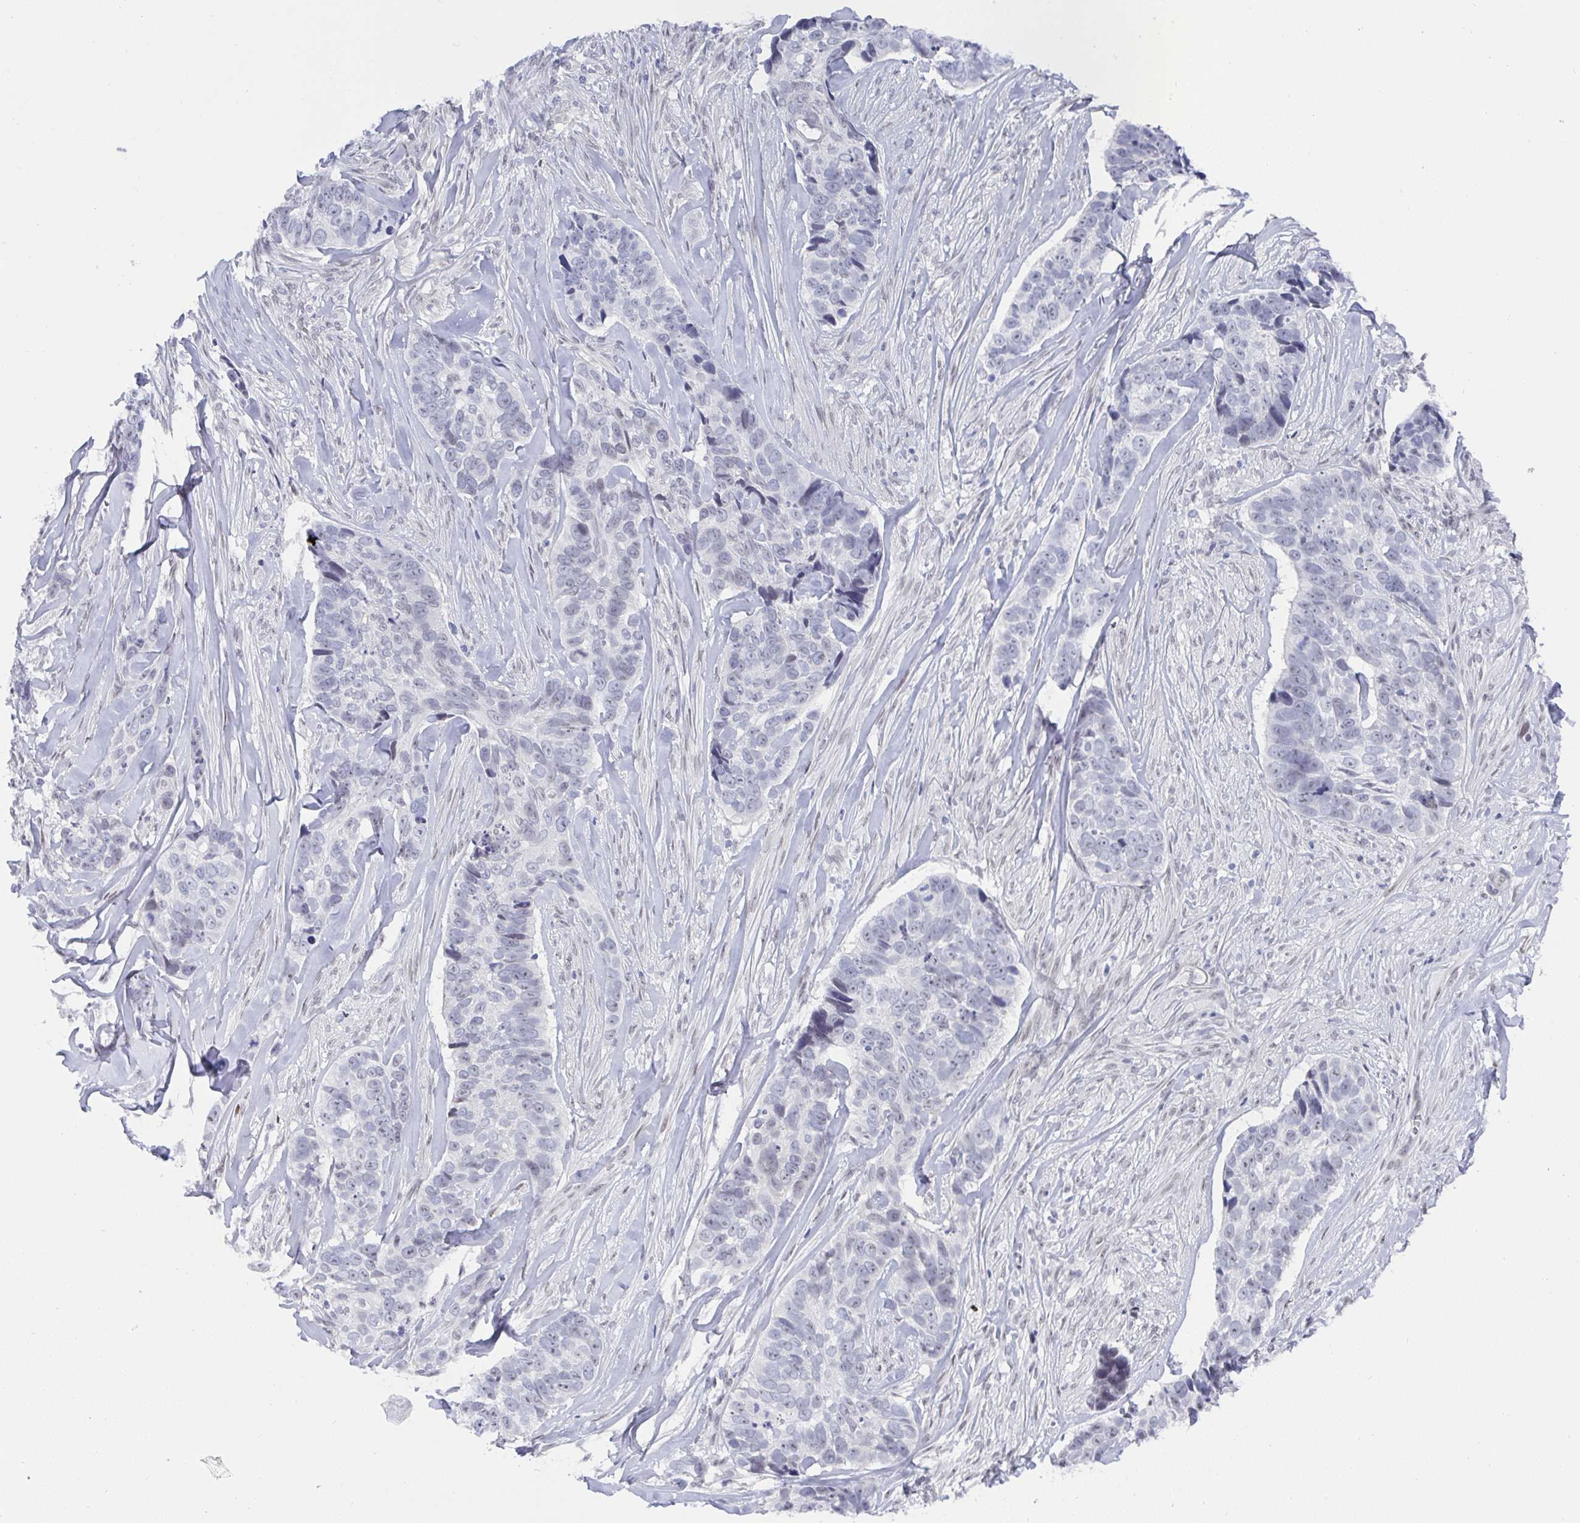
{"staining": {"intensity": "negative", "quantity": "none", "location": "none"}, "tissue": "skin cancer", "cell_type": "Tumor cells", "image_type": "cancer", "snomed": [{"axis": "morphology", "description": "Basal cell carcinoma"}, {"axis": "topography", "description": "Skin"}], "caption": "Immunohistochemical staining of skin cancer (basal cell carcinoma) reveals no significant positivity in tumor cells. (DAB (3,3'-diaminobenzidine) IHC with hematoxylin counter stain).", "gene": "MFSD4A", "patient": {"sex": "female", "age": 82}}